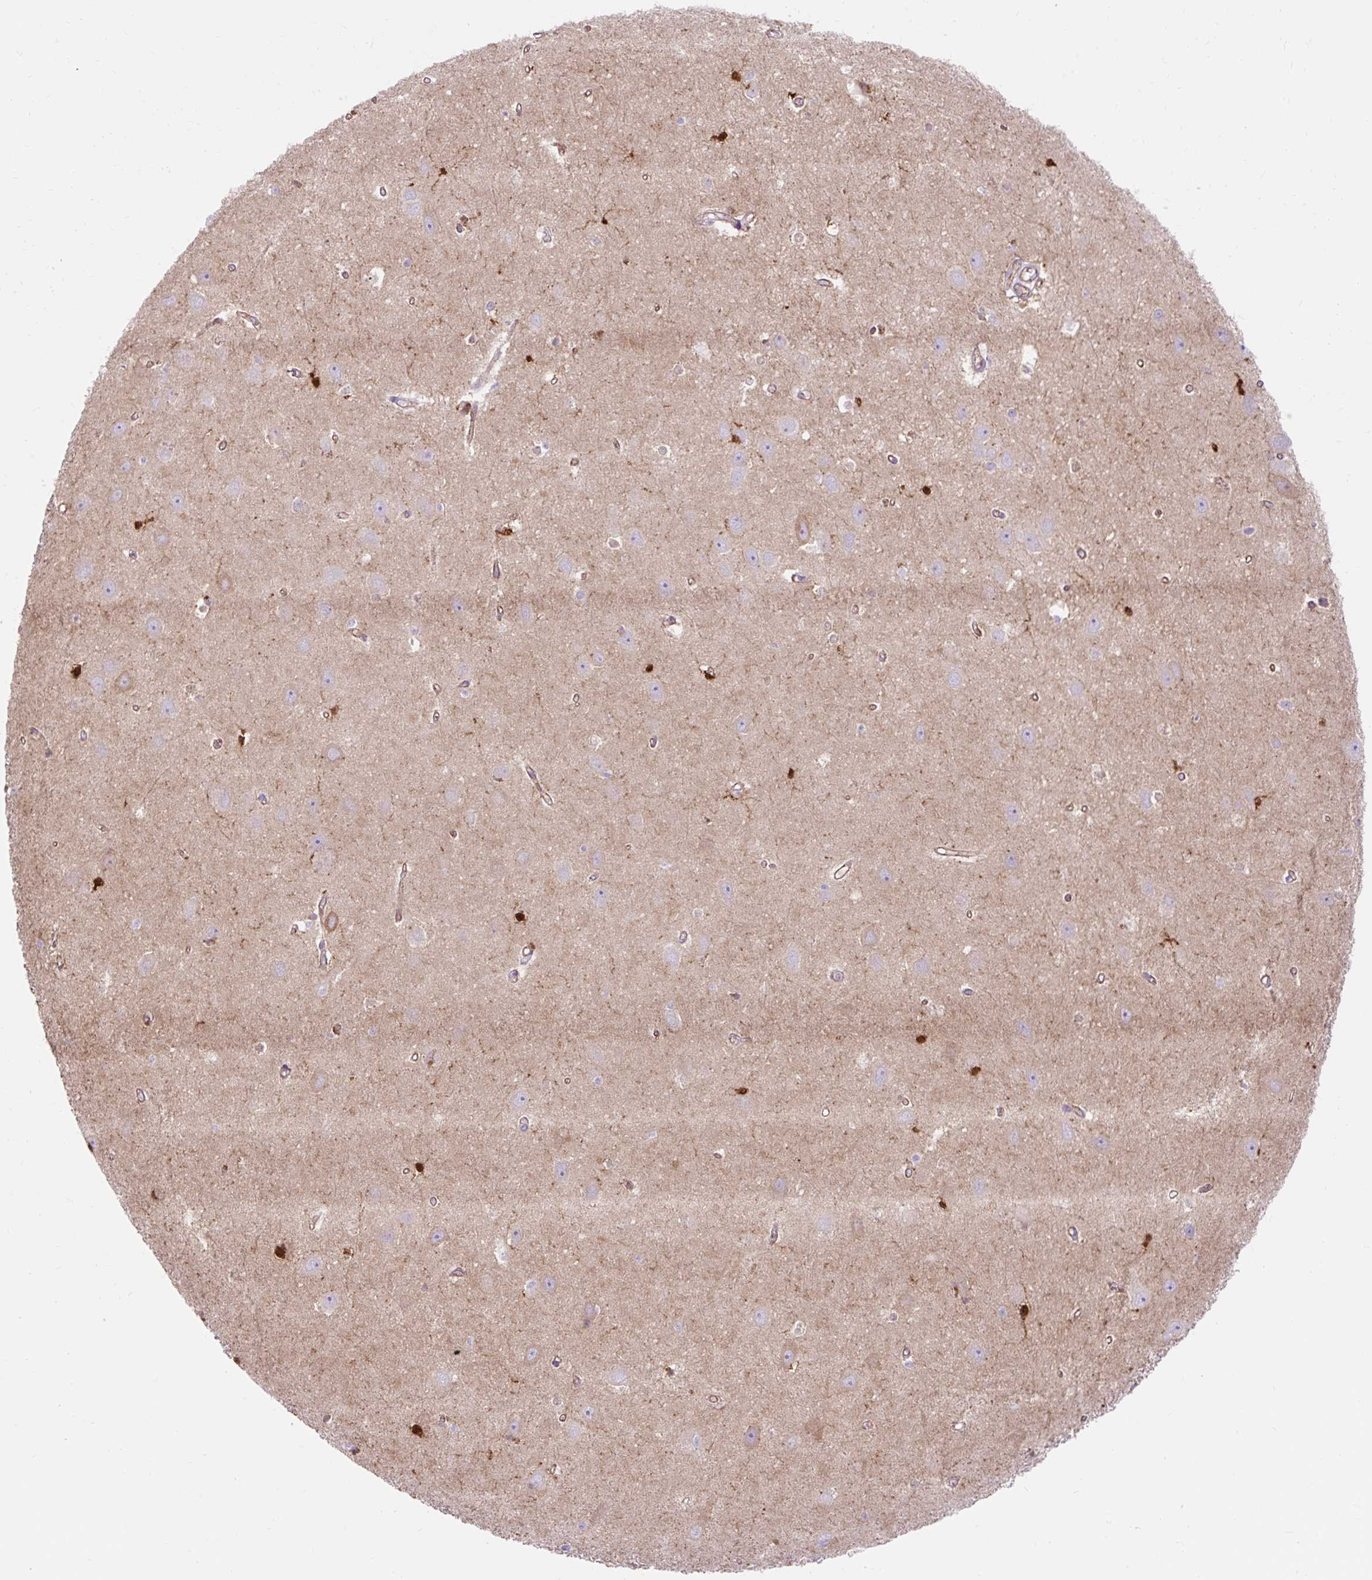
{"staining": {"intensity": "strong", "quantity": "<25%", "location": "cytoplasmic/membranous,nuclear"}, "tissue": "hippocampus", "cell_type": "Glial cells", "image_type": "normal", "snomed": [{"axis": "morphology", "description": "Normal tissue, NOS"}, {"axis": "topography", "description": "Hippocampus"}], "caption": "Hippocampus stained with immunohistochemistry displays strong cytoplasmic/membranous,nuclear expression in about <25% of glial cells. The staining was performed using DAB (3,3'-diaminobenzidine), with brown indicating positive protein expression. Nuclei are stained blue with hematoxylin.", "gene": "HIP1R", "patient": {"sex": "female", "age": 64}}